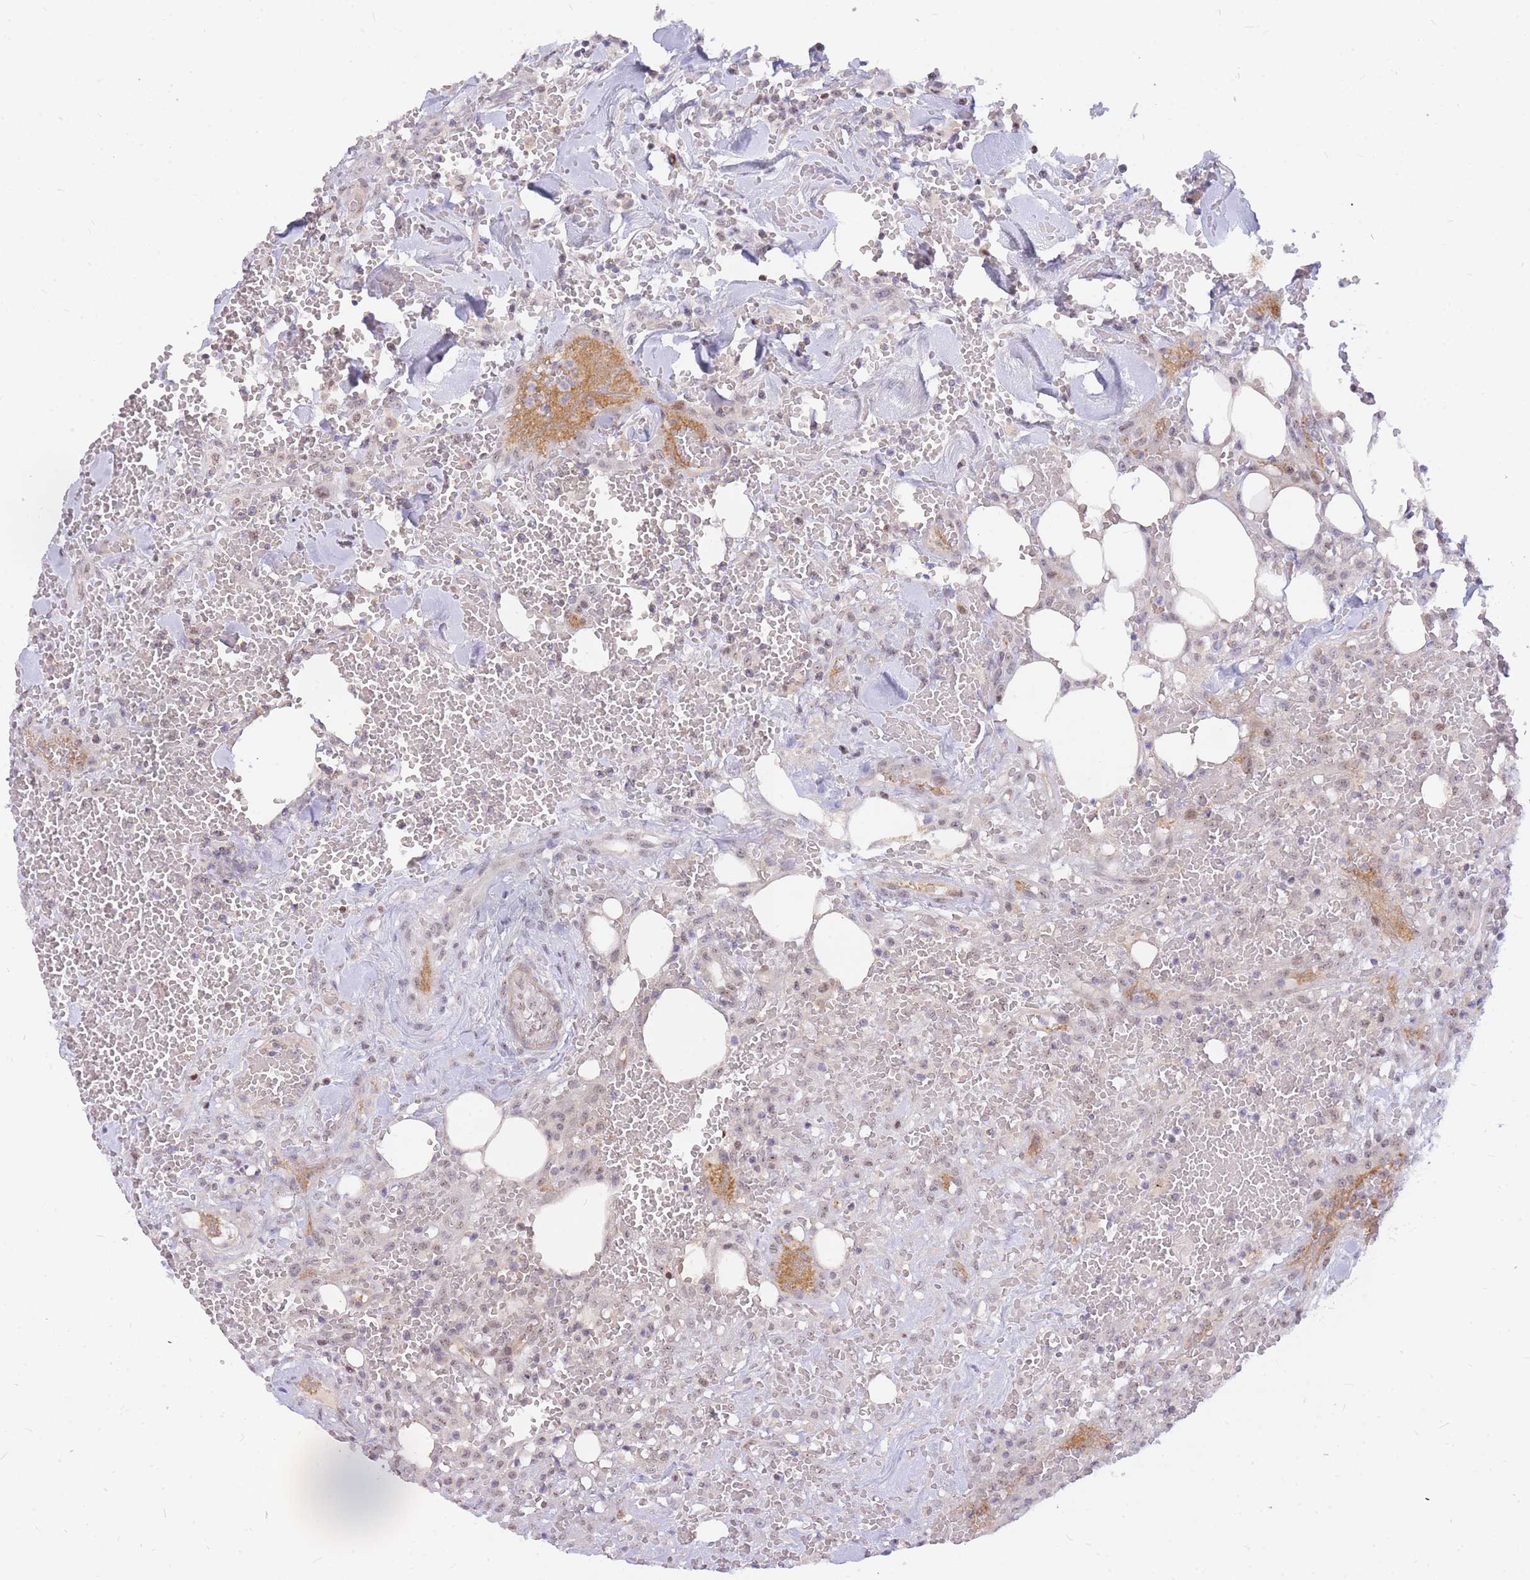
{"staining": {"intensity": "weak", "quantity": "<25%", "location": "nuclear"}, "tissue": "head and neck cancer", "cell_type": "Tumor cells", "image_type": "cancer", "snomed": [{"axis": "morphology", "description": "Squamous cell carcinoma, NOS"}, {"axis": "topography", "description": "Head-Neck"}], "caption": "Head and neck squamous cell carcinoma stained for a protein using immunohistochemistry shows no staining tumor cells.", "gene": "TLE2", "patient": {"sex": "male", "age": 81}}